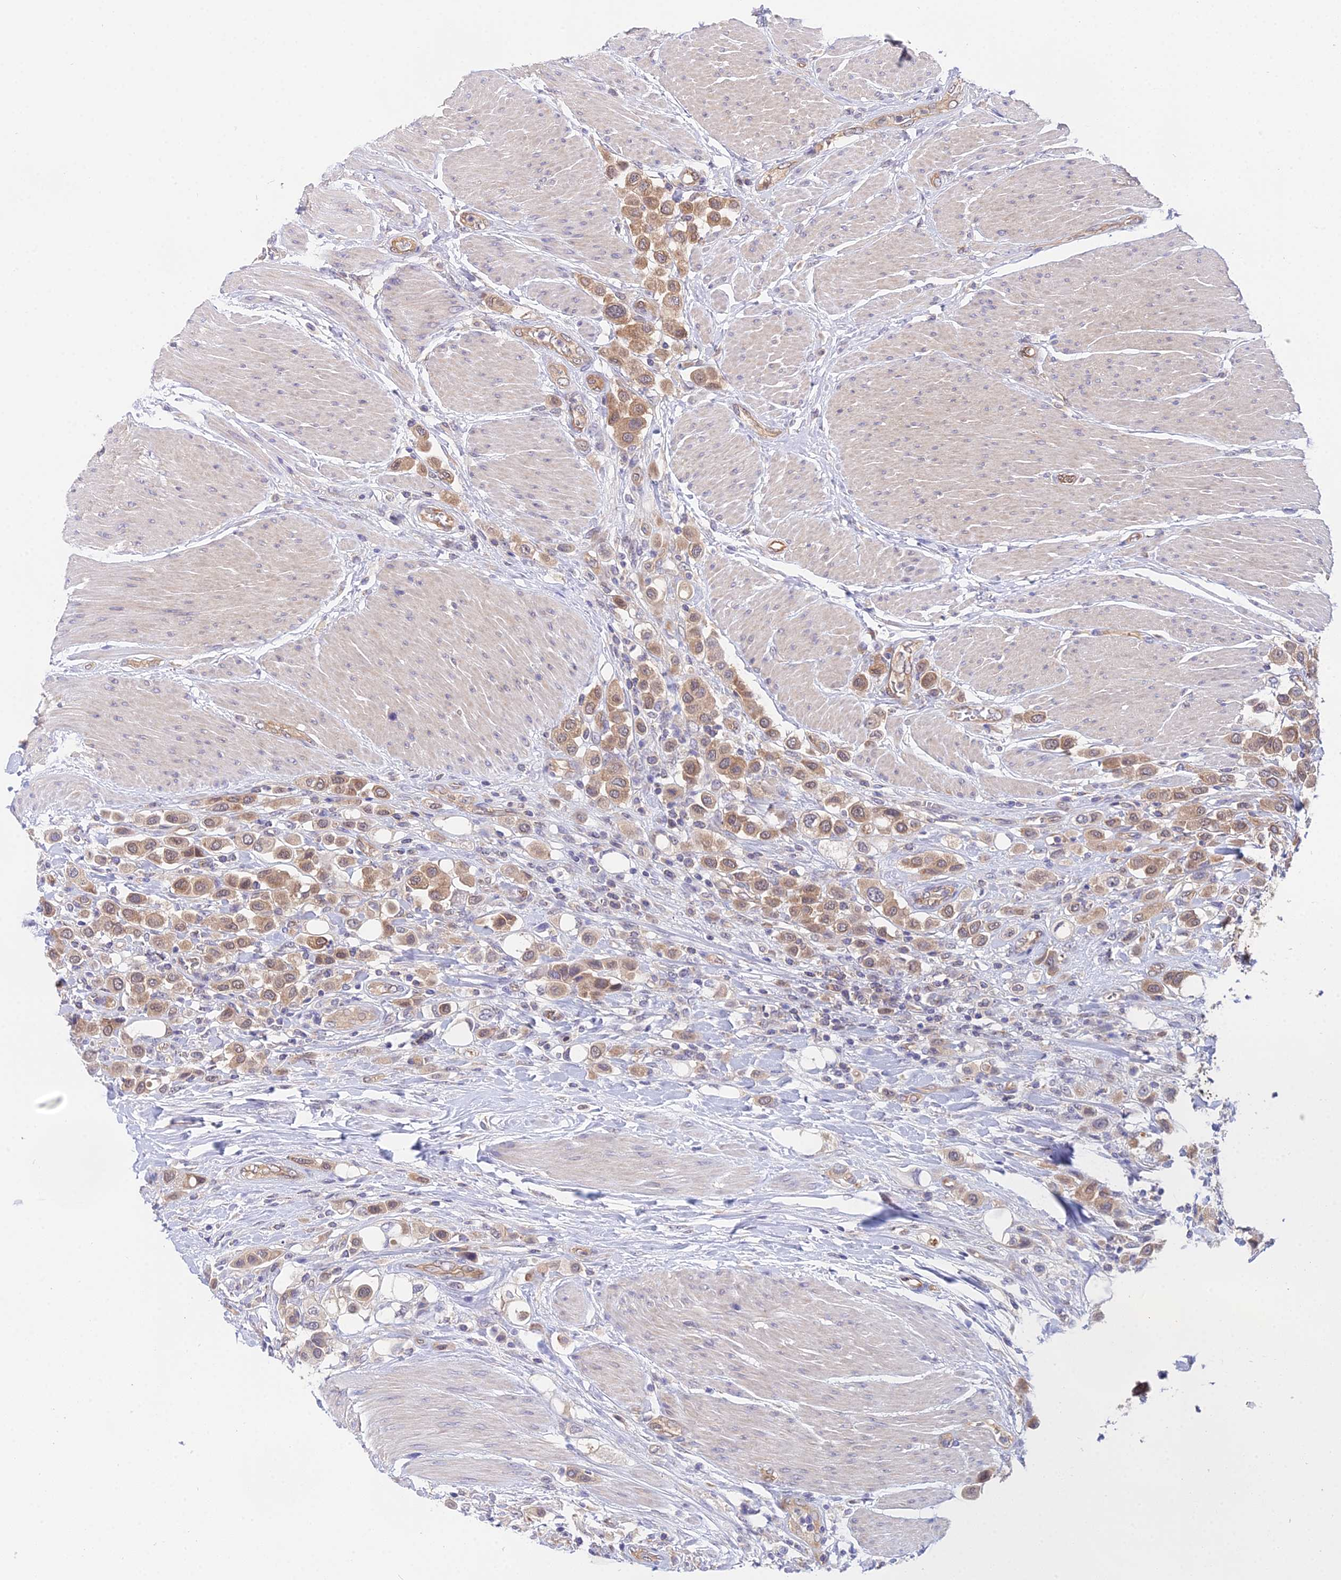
{"staining": {"intensity": "moderate", "quantity": ">75%", "location": "cytoplasmic/membranous"}, "tissue": "urothelial cancer", "cell_type": "Tumor cells", "image_type": "cancer", "snomed": [{"axis": "morphology", "description": "Urothelial carcinoma, High grade"}, {"axis": "topography", "description": "Urinary bladder"}], "caption": "IHC photomicrograph of human urothelial cancer stained for a protein (brown), which shows medium levels of moderate cytoplasmic/membranous positivity in about >75% of tumor cells.", "gene": "PPP2R2C", "patient": {"sex": "male", "age": 50}}